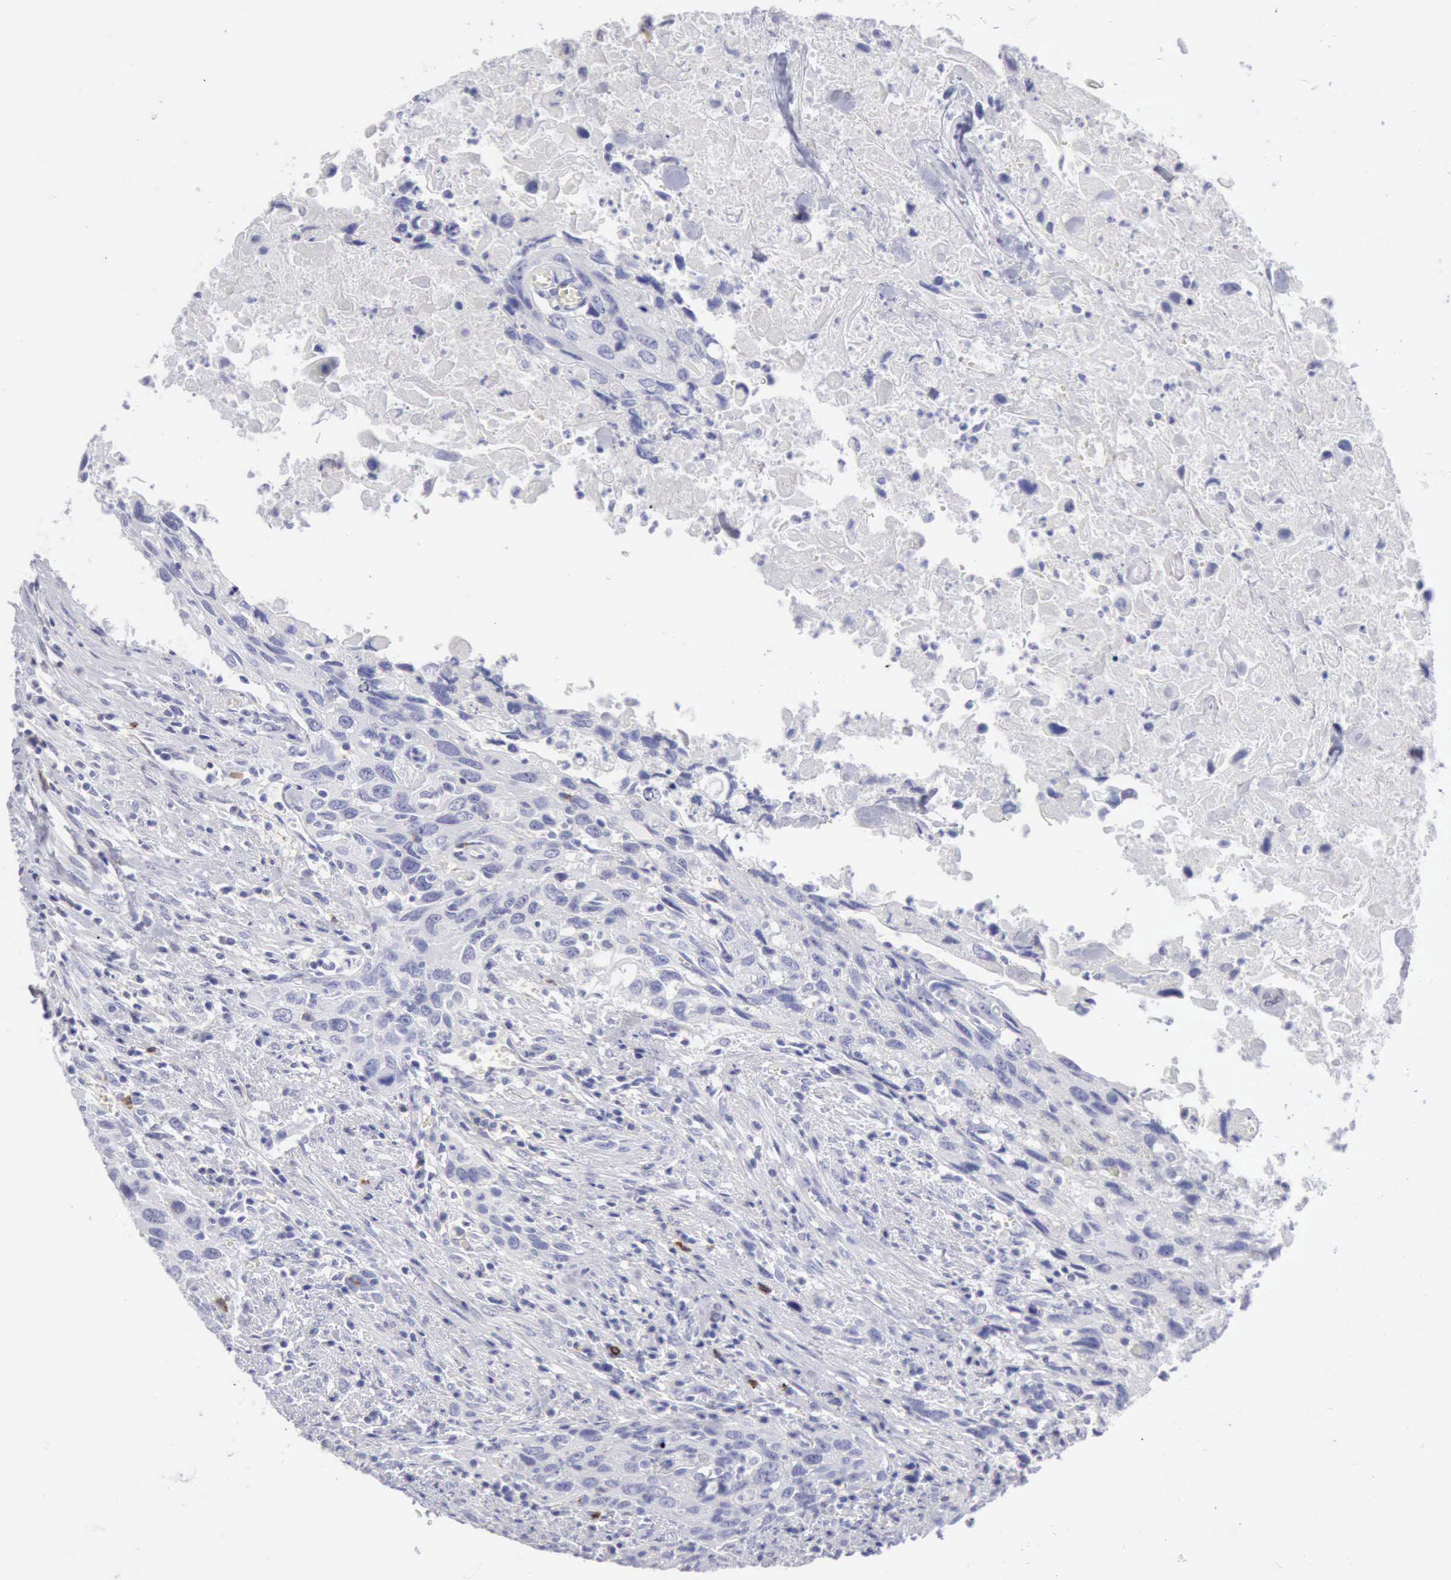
{"staining": {"intensity": "negative", "quantity": "none", "location": "none"}, "tissue": "urothelial cancer", "cell_type": "Tumor cells", "image_type": "cancer", "snomed": [{"axis": "morphology", "description": "Urothelial carcinoma, High grade"}, {"axis": "topography", "description": "Urinary bladder"}], "caption": "Immunohistochemistry photomicrograph of neoplastic tissue: human urothelial cancer stained with DAB shows no significant protein staining in tumor cells.", "gene": "NCAM1", "patient": {"sex": "male", "age": 71}}